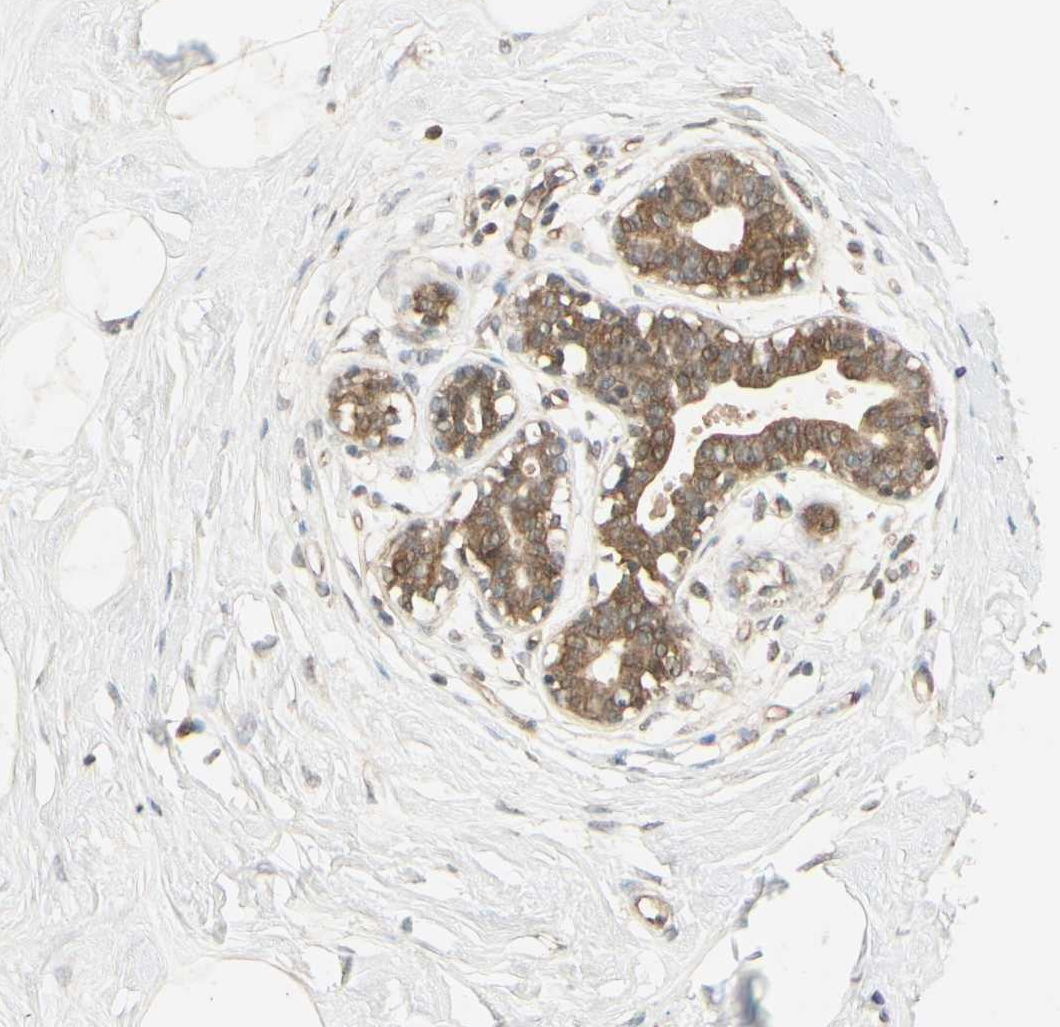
{"staining": {"intensity": "weak", "quantity": "25%-75%", "location": "cytoplasmic/membranous"}, "tissue": "breast", "cell_type": "Adipocytes", "image_type": "normal", "snomed": [{"axis": "morphology", "description": "Normal tissue, NOS"}, {"axis": "topography", "description": "Breast"}], "caption": "Unremarkable breast was stained to show a protein in brown. There is low levels of weak cytoplasmic/membranous positivity in approximately 25%-75% of adipocytes.", "gene": "RNF180", "patient": {"sex": "female", "age": 23}}